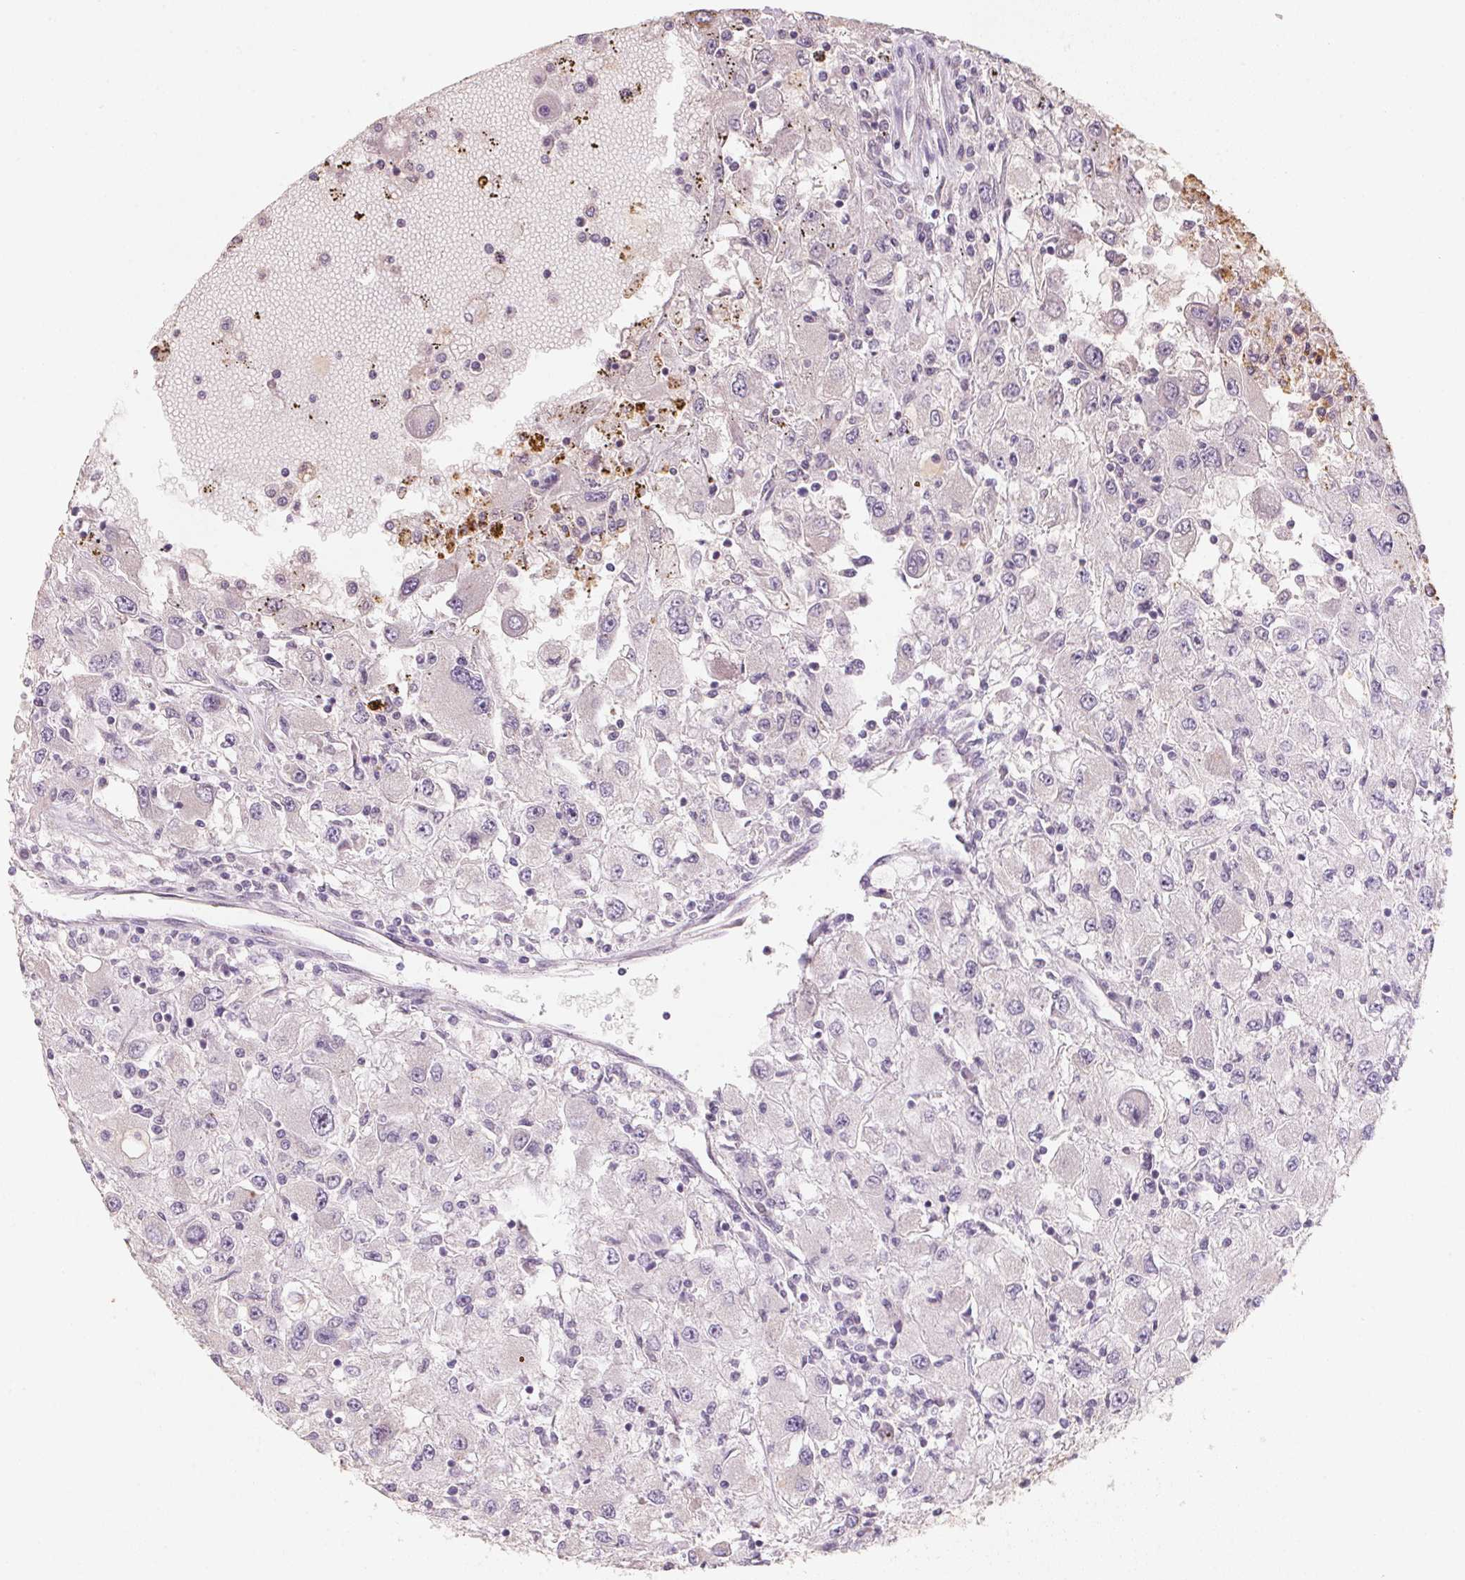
{"staining": {"intensity": "negative", "quantity": "none", "location": "none"}, "tissue": "renal cancer", "cell_type": "Tumor cells", "image_type": "cancer", "snomed": [{"axis": "morphology", "description": "Adenocarcinoma, NOS"}, {"axis": "topography", "description": "Kidney"}], "caption": "This is an immunohistochemistry (IHC) histopathology image of human renal cancer. There is no positivity in tumor cells.", "gene": "CXCL5", "patient": {"sex": "female", "age": 67}}